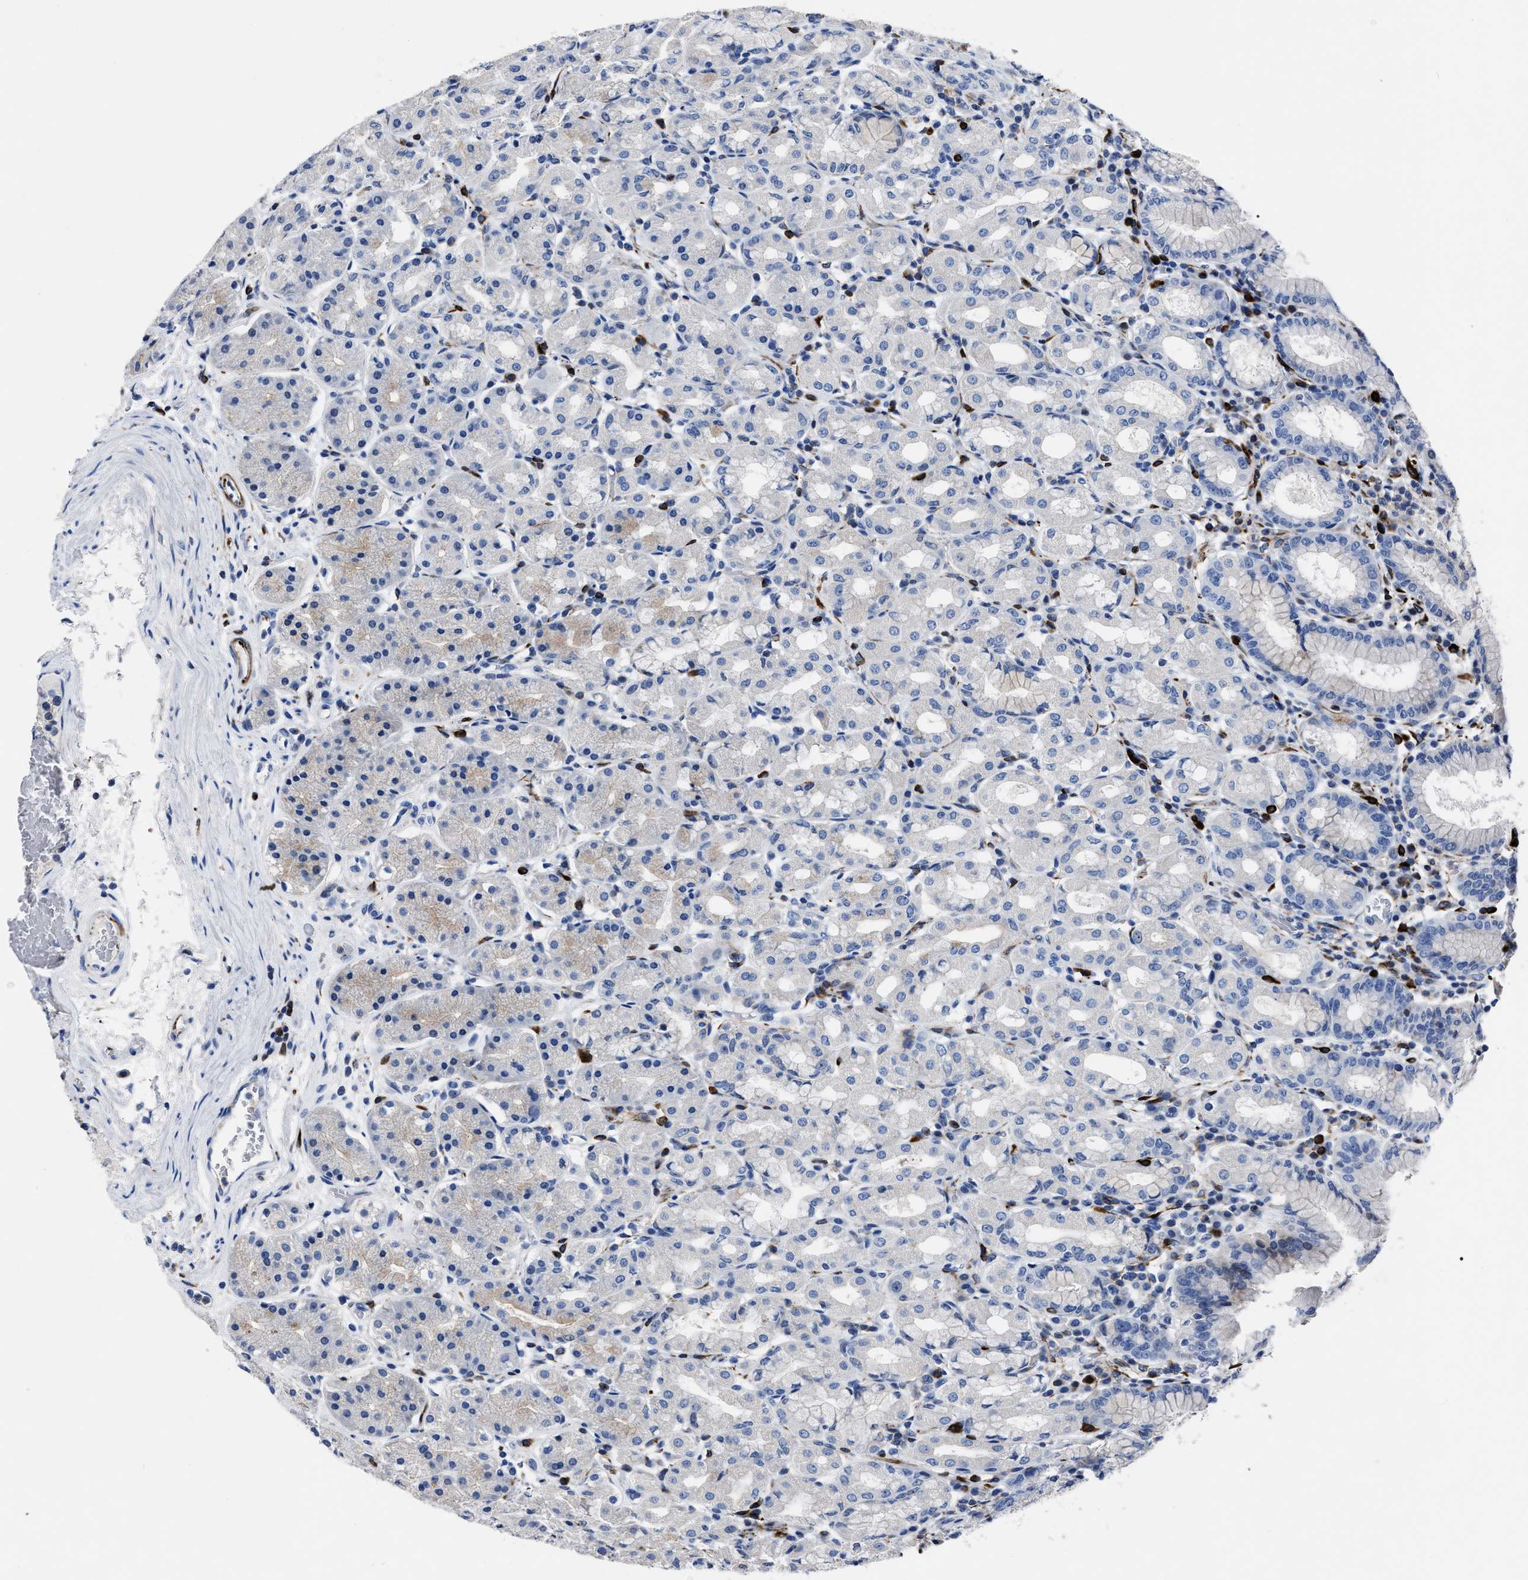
{"staining": {"intensity": "moderate", "quantity": "25%-75%", "location": "cytoplasmic/membranous"}, "tissue": "stomach", "cell_type": "Glandular cells", "image_type": "normal", "snomed": [{"axis": "morphology", "description": "Normal tissue, NOS"}, {"axis": "topography", "description": "Stomach"}, {"axis": "topography", "description": "Stomach, lower"}], "caption": "Immunohistochemical staining of benign human stomach shows moderate cytoplasmic/membranous protein positivity in approximately 25%-75% of glandular cells. (DAB (3,3'-diaminobenzidine) IHC, brown staining for protein, blue staining for nuclei).", "gene": "OR10G3", "patient": {"sex": "female", "age": 56}}